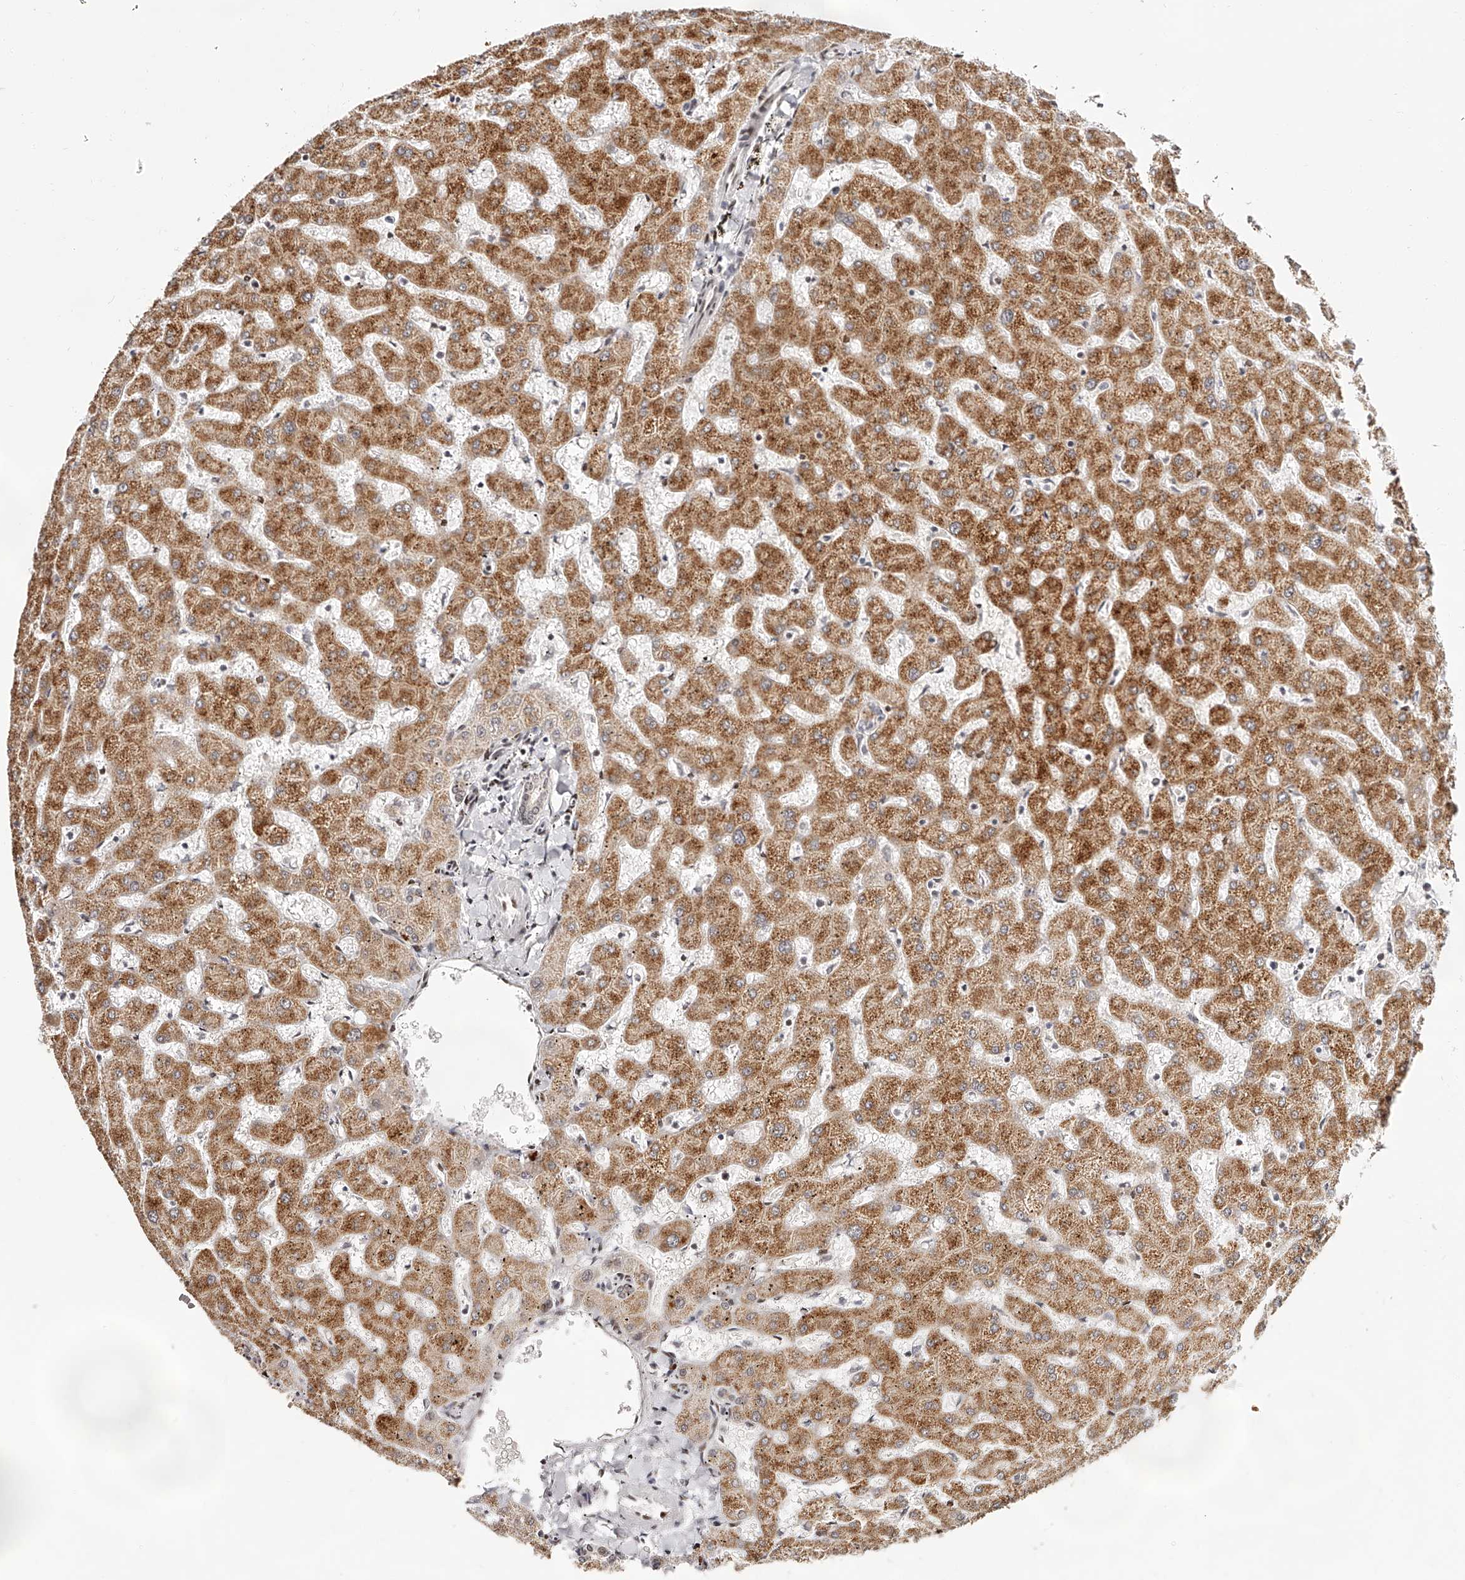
{"staining": {"intensity": "weak", "quantity": "<25%", "location": "cytoplasmic/membranous"}, "tissue": "liver", "cell_type": "Cholangiocytes", "image_type": "normal", "snomed": [{"axis": "morphology", "description": "Normal tissue, NOS"}, {"axis": "topography", "description": "Liver"}], "caption": "IHC micrograph of benign human liver stained for a protein (brown), which displays no staining in cholangiocytes.", "gene": "USF3", "patient": {"sex": "female", "age": 63}}